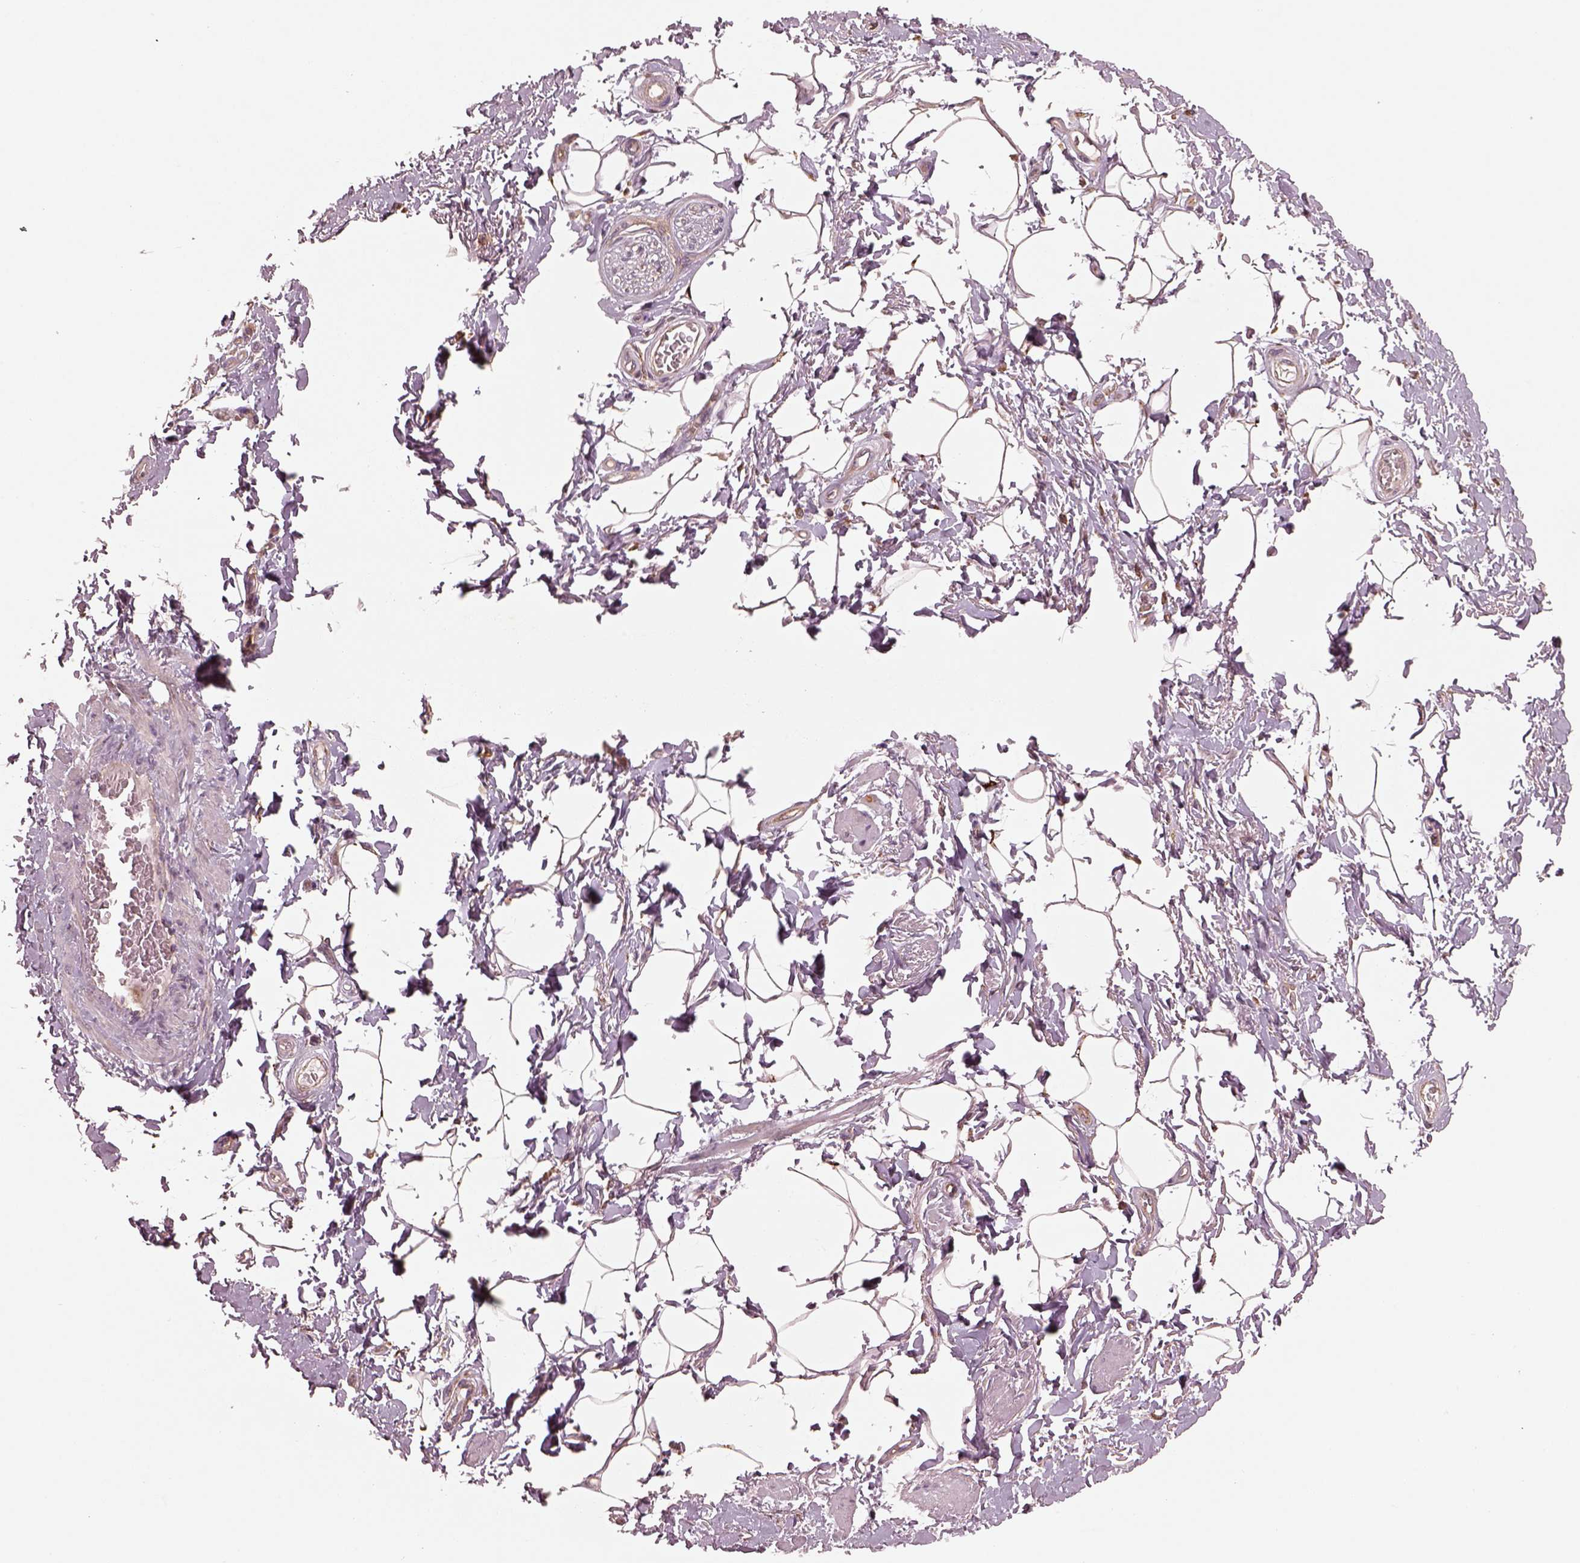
{"staining": {"intensity": "weak", "quantity": "25%-75%", "location": "cytoplasmic/membranous"}, "tissue": "adipose tissue", "cell_type": "Adipocytes", "image_type": "normal", "snomed": [{"axis": "morphology", "description": "Normal tissue, NOS"}, {"axis": "topography", "description": "Peripheral nerve tissue"}], "caption": "Unremarkable adipose tissue reveals weak cytoplasmic/membranous positivity in approximately 25%-75% of adipocytes.", "gene": "WASHC2A", "patient": {"sex": "male", "age": 51}}